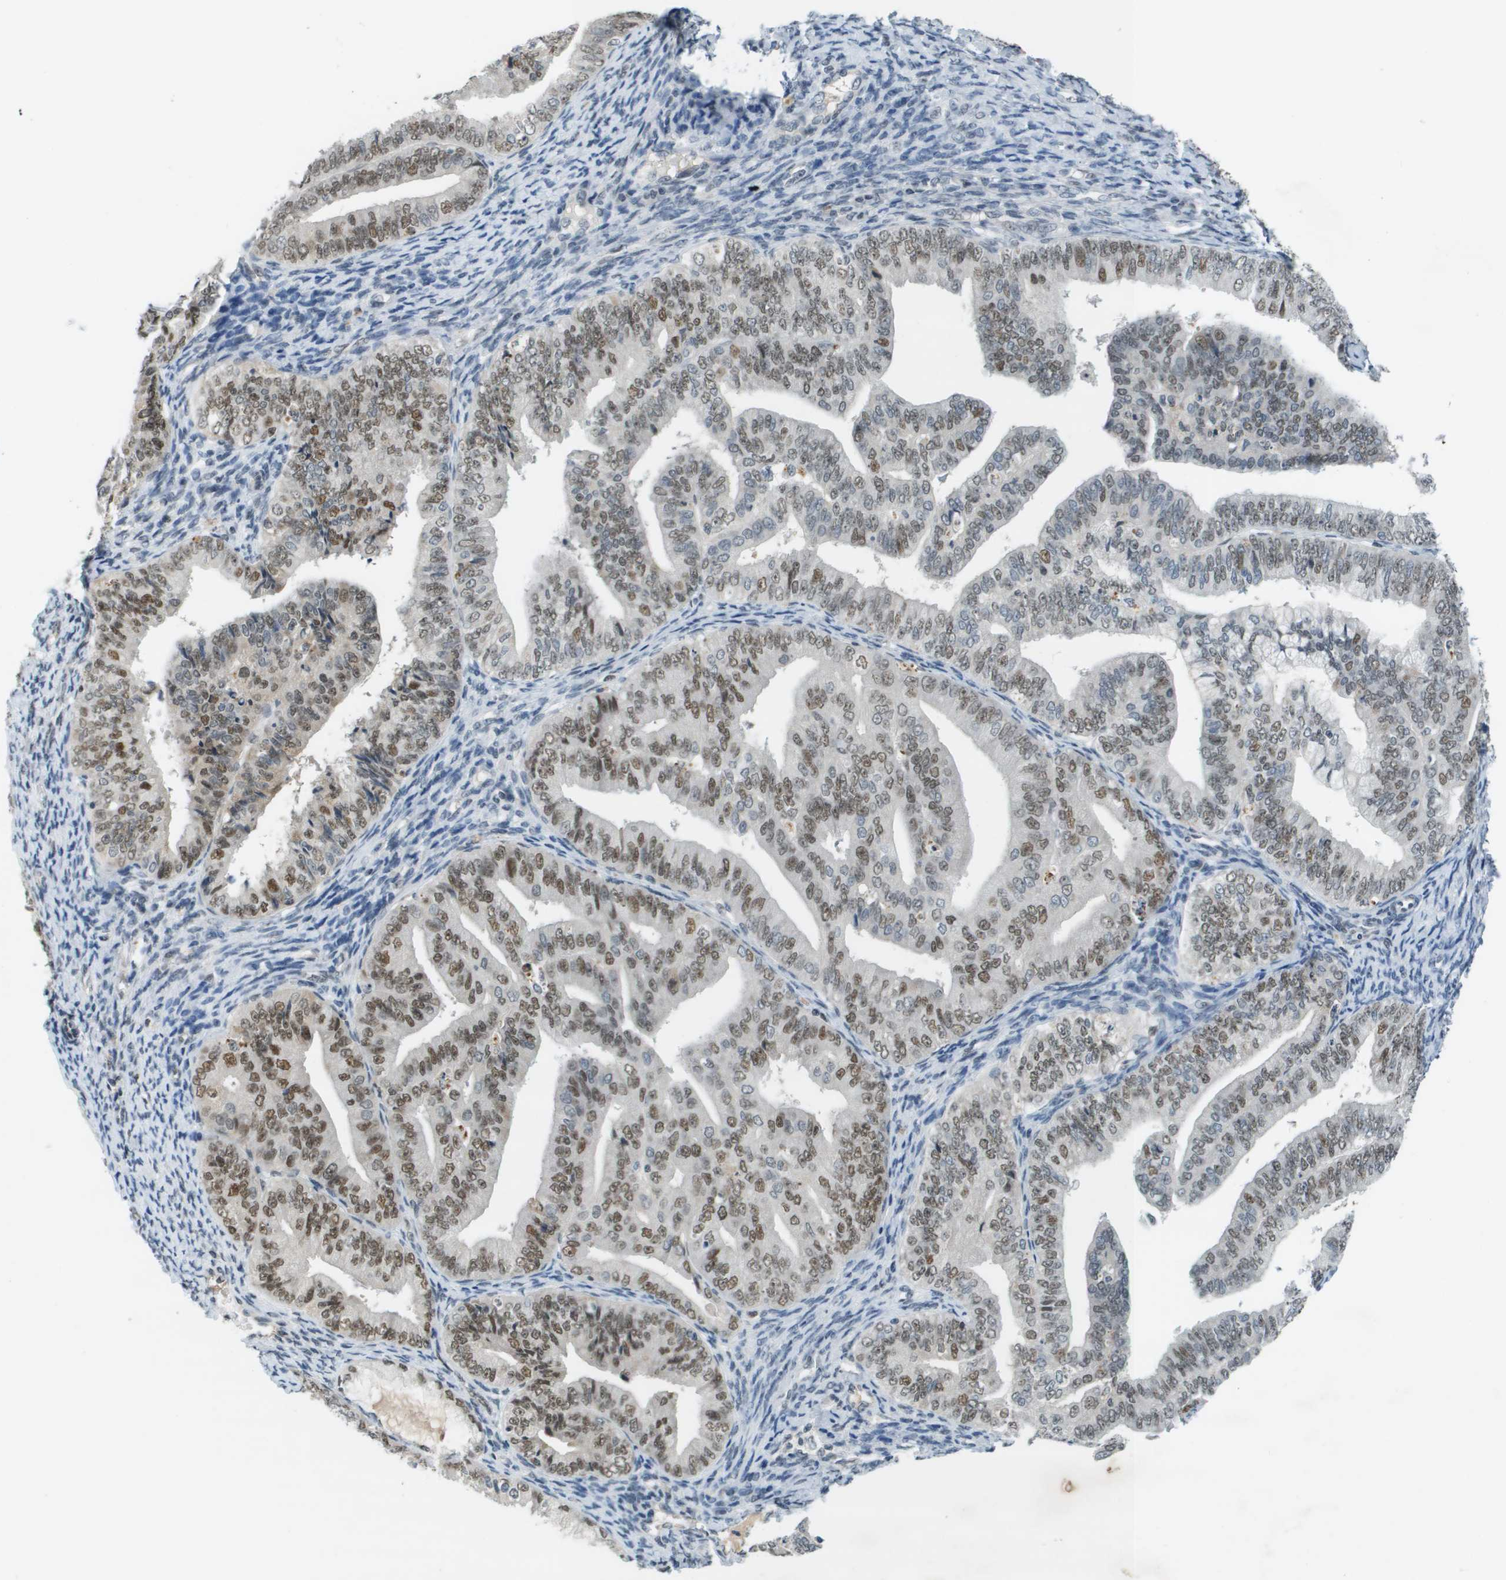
{"staining": {"intensity": "strong", "quantity": "25%-75%", "location": "nuclear"}, "tissue": "endometrial cancer", "cell_type": "Tumor cells", "image_type": "cancer", "snomed": [{"axis": "morphology", "description": "Adenocarcinoma, NOS"}, {"axis": "topography", "description": "Endometrium"}], "caption": "Immunohistochemistry of human endometrial adenocarcinoma shows high levels of strong nuclear staining in approximately 25%-75% of tumor cells. Nuclei are stained in blue.", "gene": "CBX5", "patient": {"sex": "female", "age": 63}}